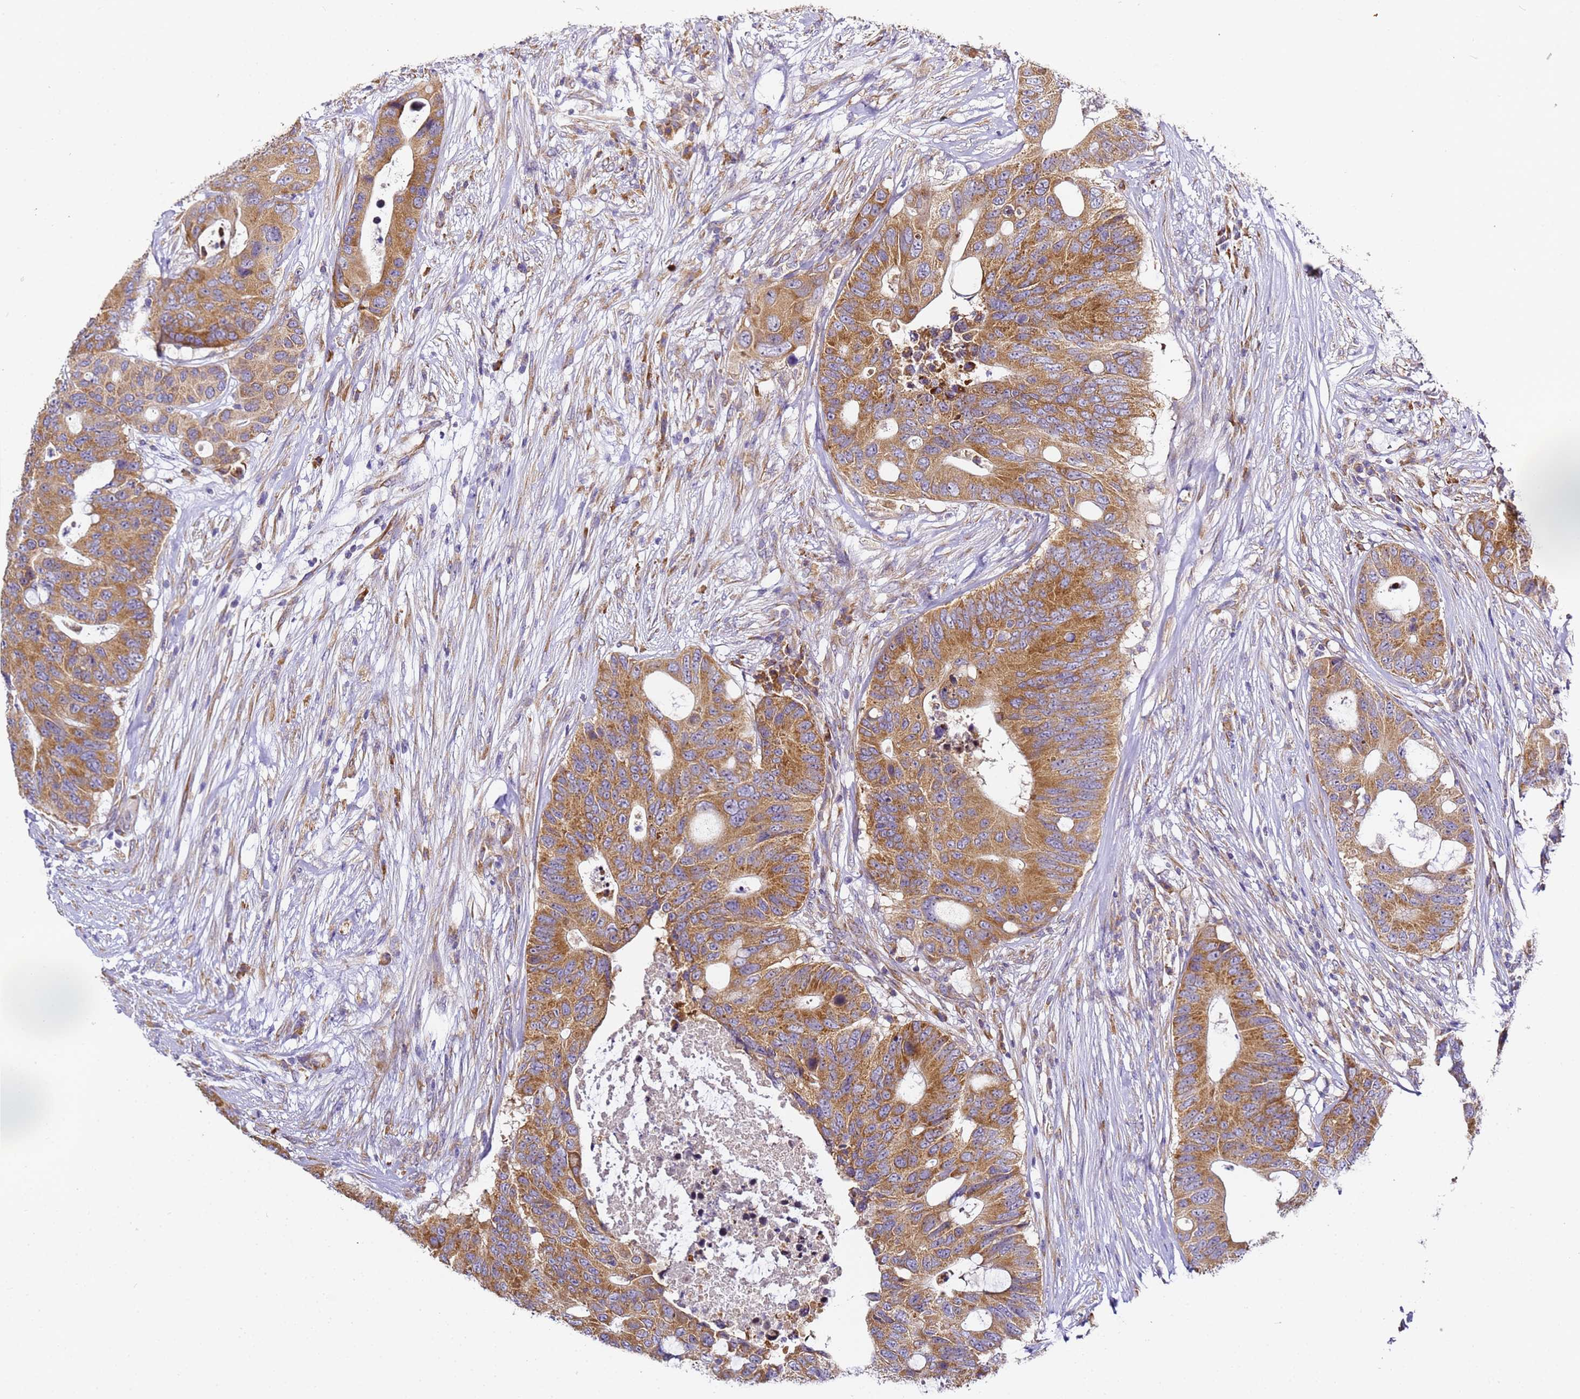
{"staining": {"intensity": "strong", "quantity": ">75%", "location": "cytoplasmic/membranous"}, "tissue": "colorectal cancer", "cell_type": "Tumor cells", "image_type": "cancer", "snomed": [{"axis": "morphology", "description": "Adenocarcinoma, NOS"}, {"axis": "topography", "description": "Colon"}], "caption": "Strong cytoplasmic/membranous protein positivity is present in about >75% of tumor cells in colorectal cancer.", "gene": "RPL13A", "patient": {"sex": "male", "age": 71}}